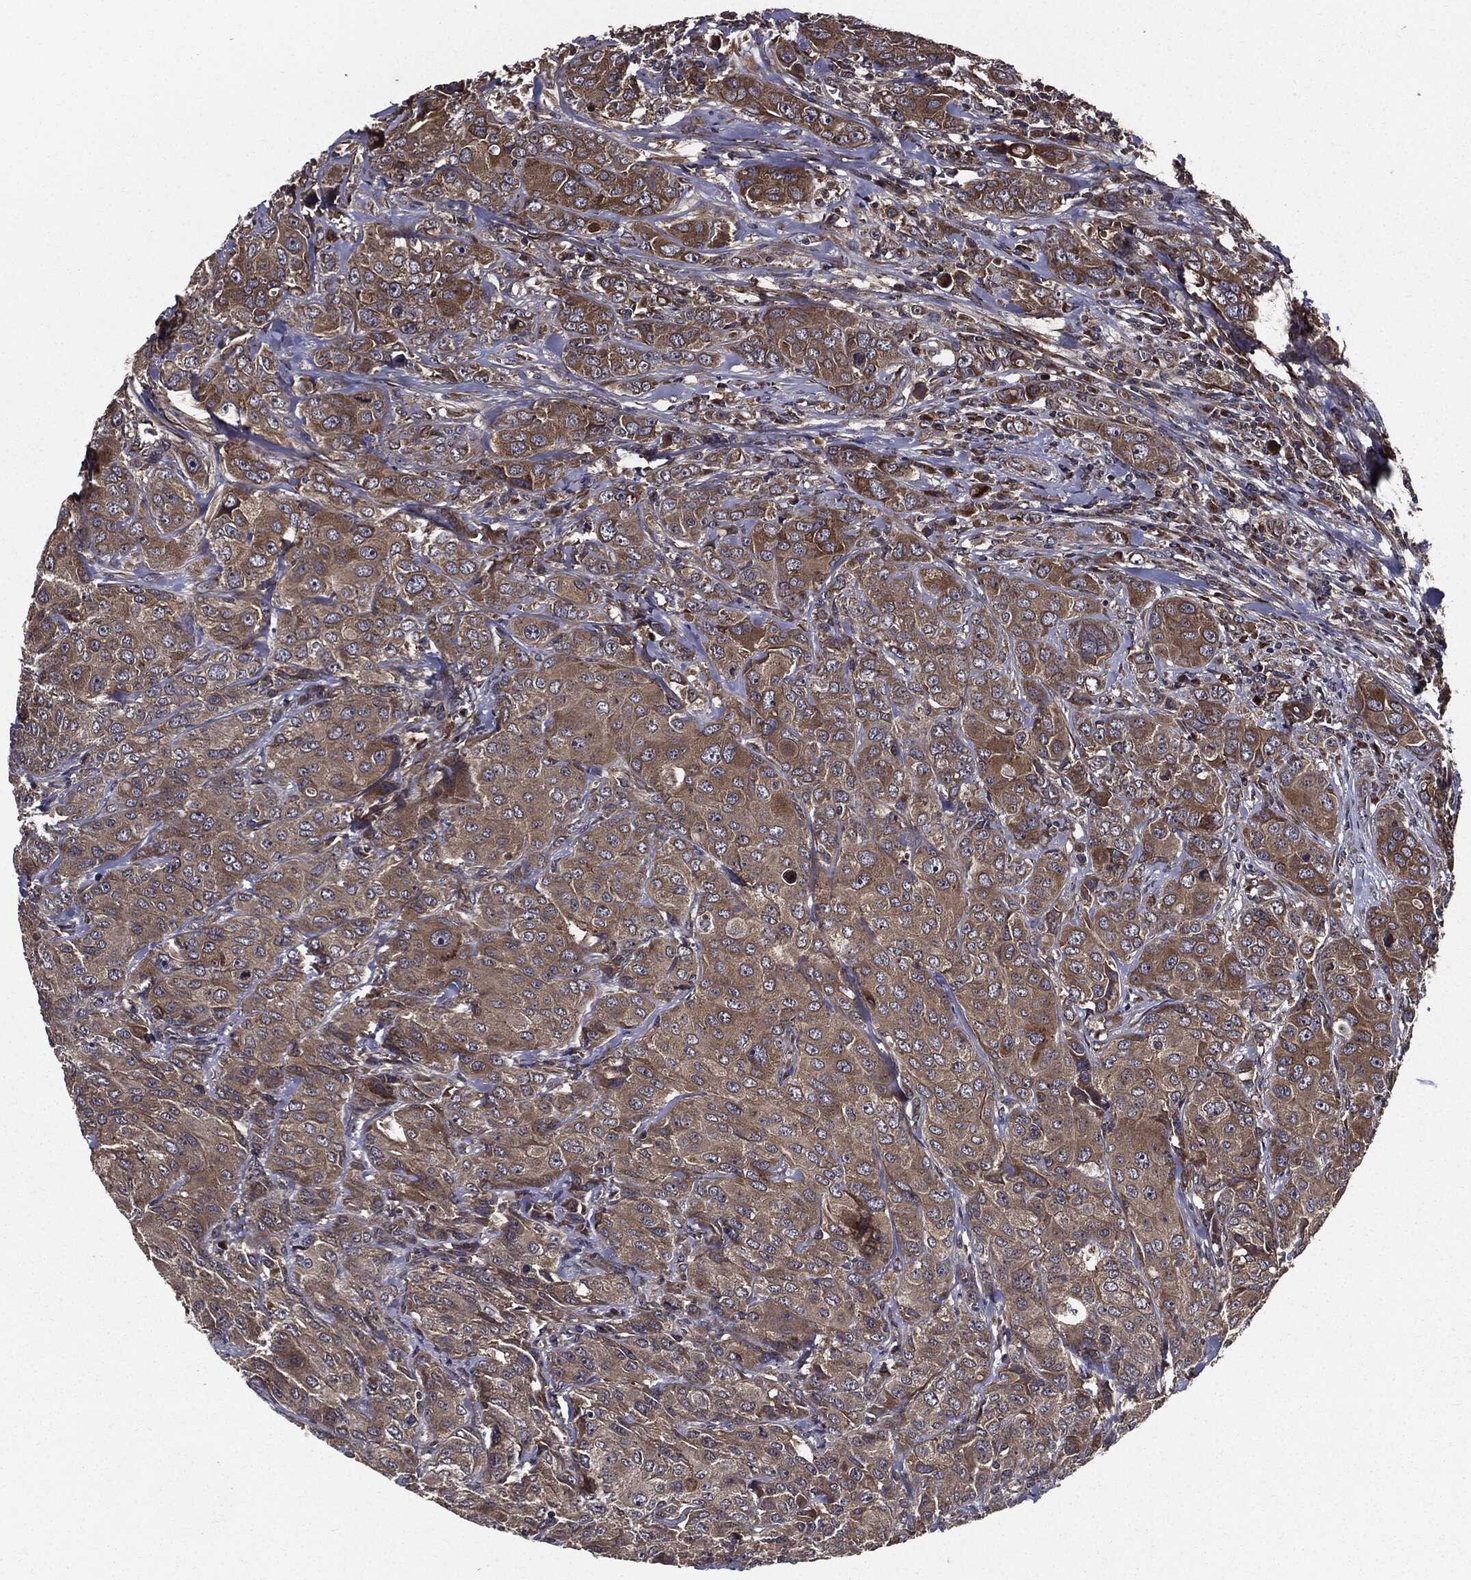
{"staining": {"intensity": "moderate", "quantity": ">75%", "location": "cytoplasmic/membranous"}, "tissue": "breast cancer", "cell_type": "Tumor cells", "image_type": "cancer", "snomed": [{"axis": "morphology", "description": "Duct carcinoma"}, {"axis": "topography", "description": "Breast"}], "caption": "Breast cancer (intraductal carcinoma) stained with a protein marker exhibits moderate staining in tumor cells.", "gene": "HTT", "patient": {"sex": "female", "age": 43}}